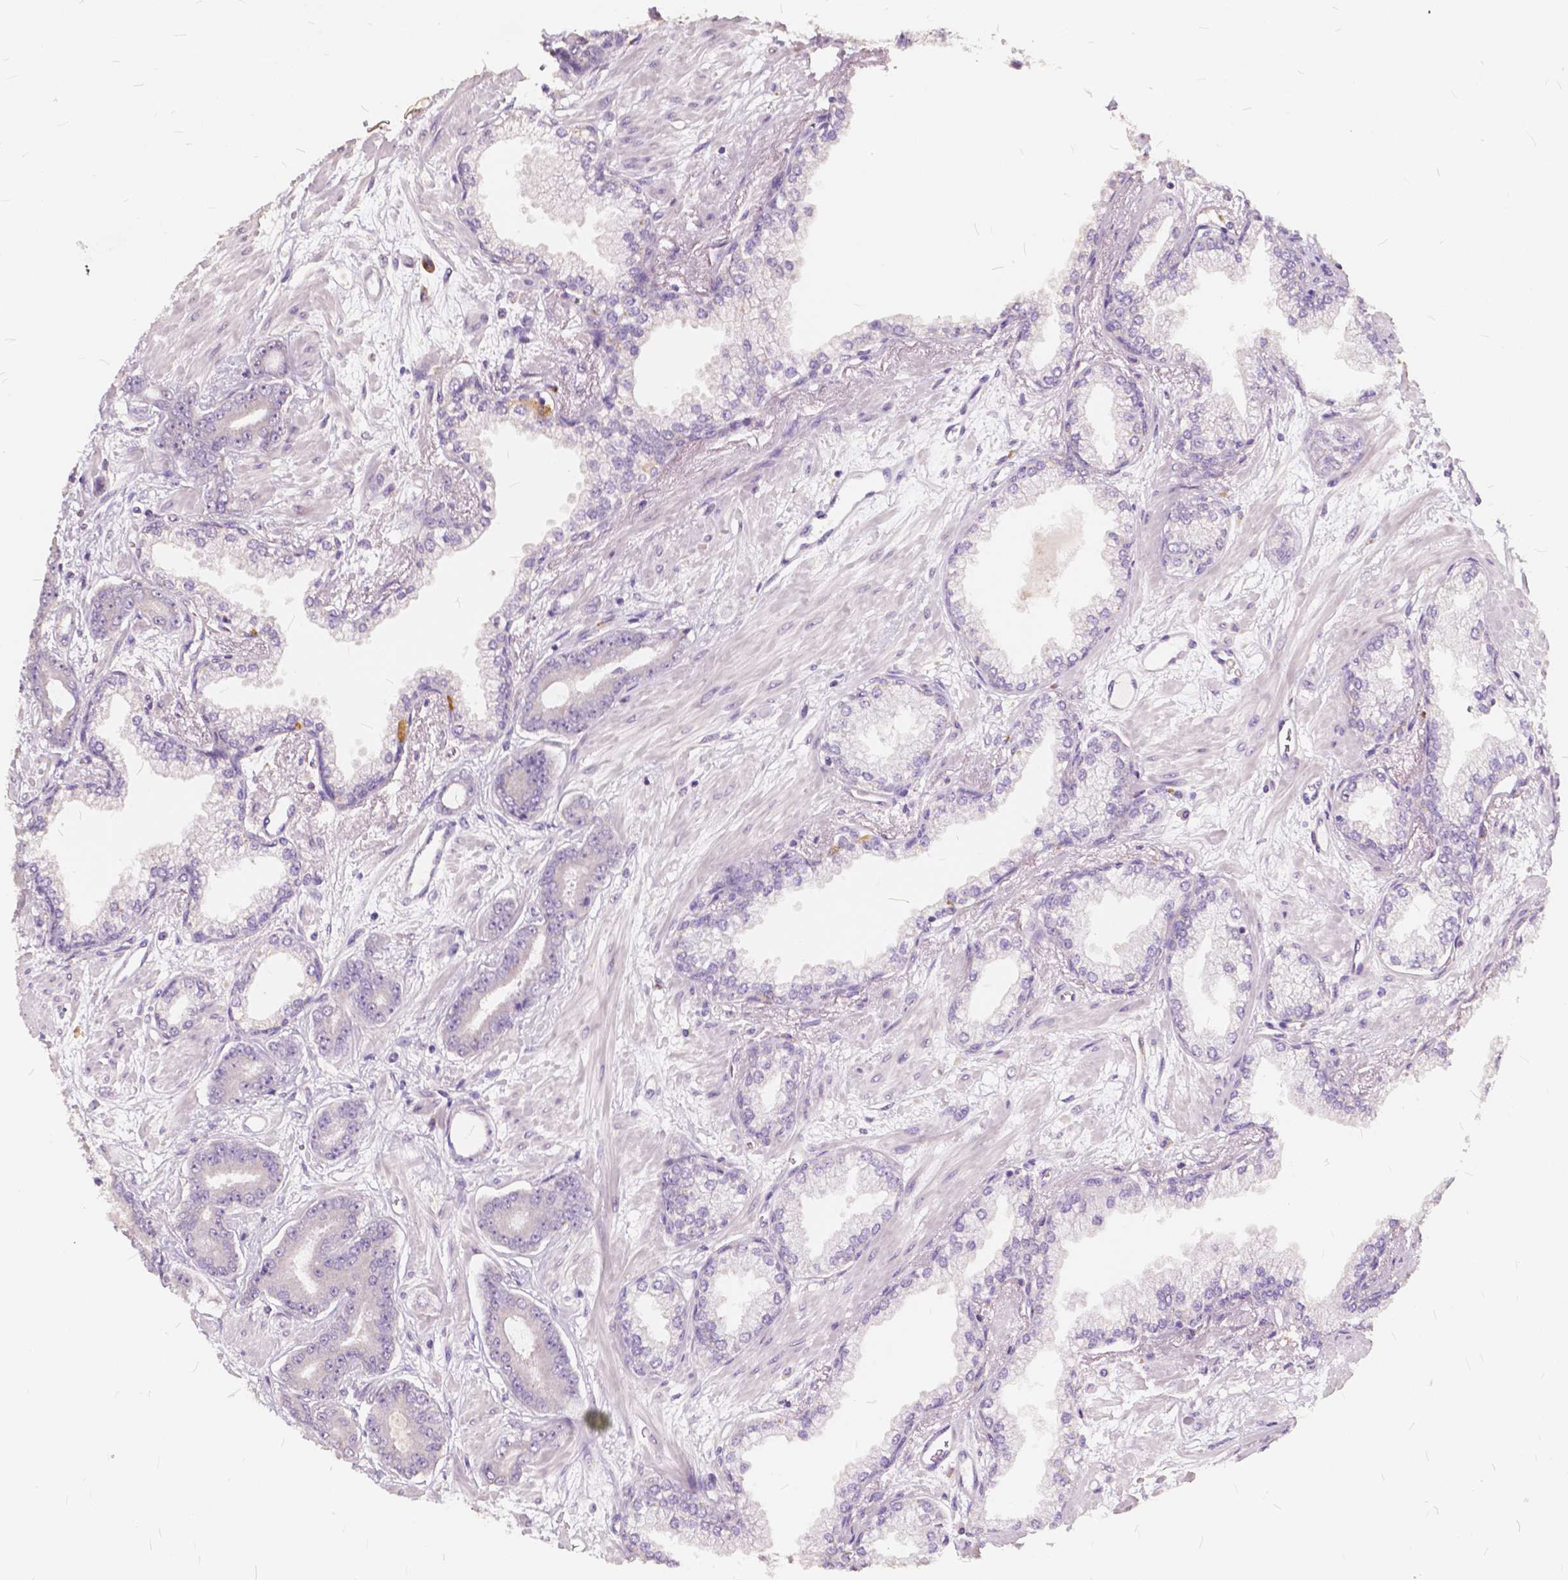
{"staining": {"intensity": "negative", "quantity": "none", "location": "none"}, "tissue": "prostate cancer", "cell_type": "Tumor cells", "image_type": "cancer", "snomed": [{"axis": "morphology", "description": "Adenocarcinoma, Low grade"}, {"axis": "topography", "description": "Prostate"}], "caption": "Prostate cancer was stained to show a protein in brown. There is no significant expression in tumor cells. (DAB IHC, high magnification).", "gene": "SLC7A8", "patient": {"sex": "male", "age": 64}}